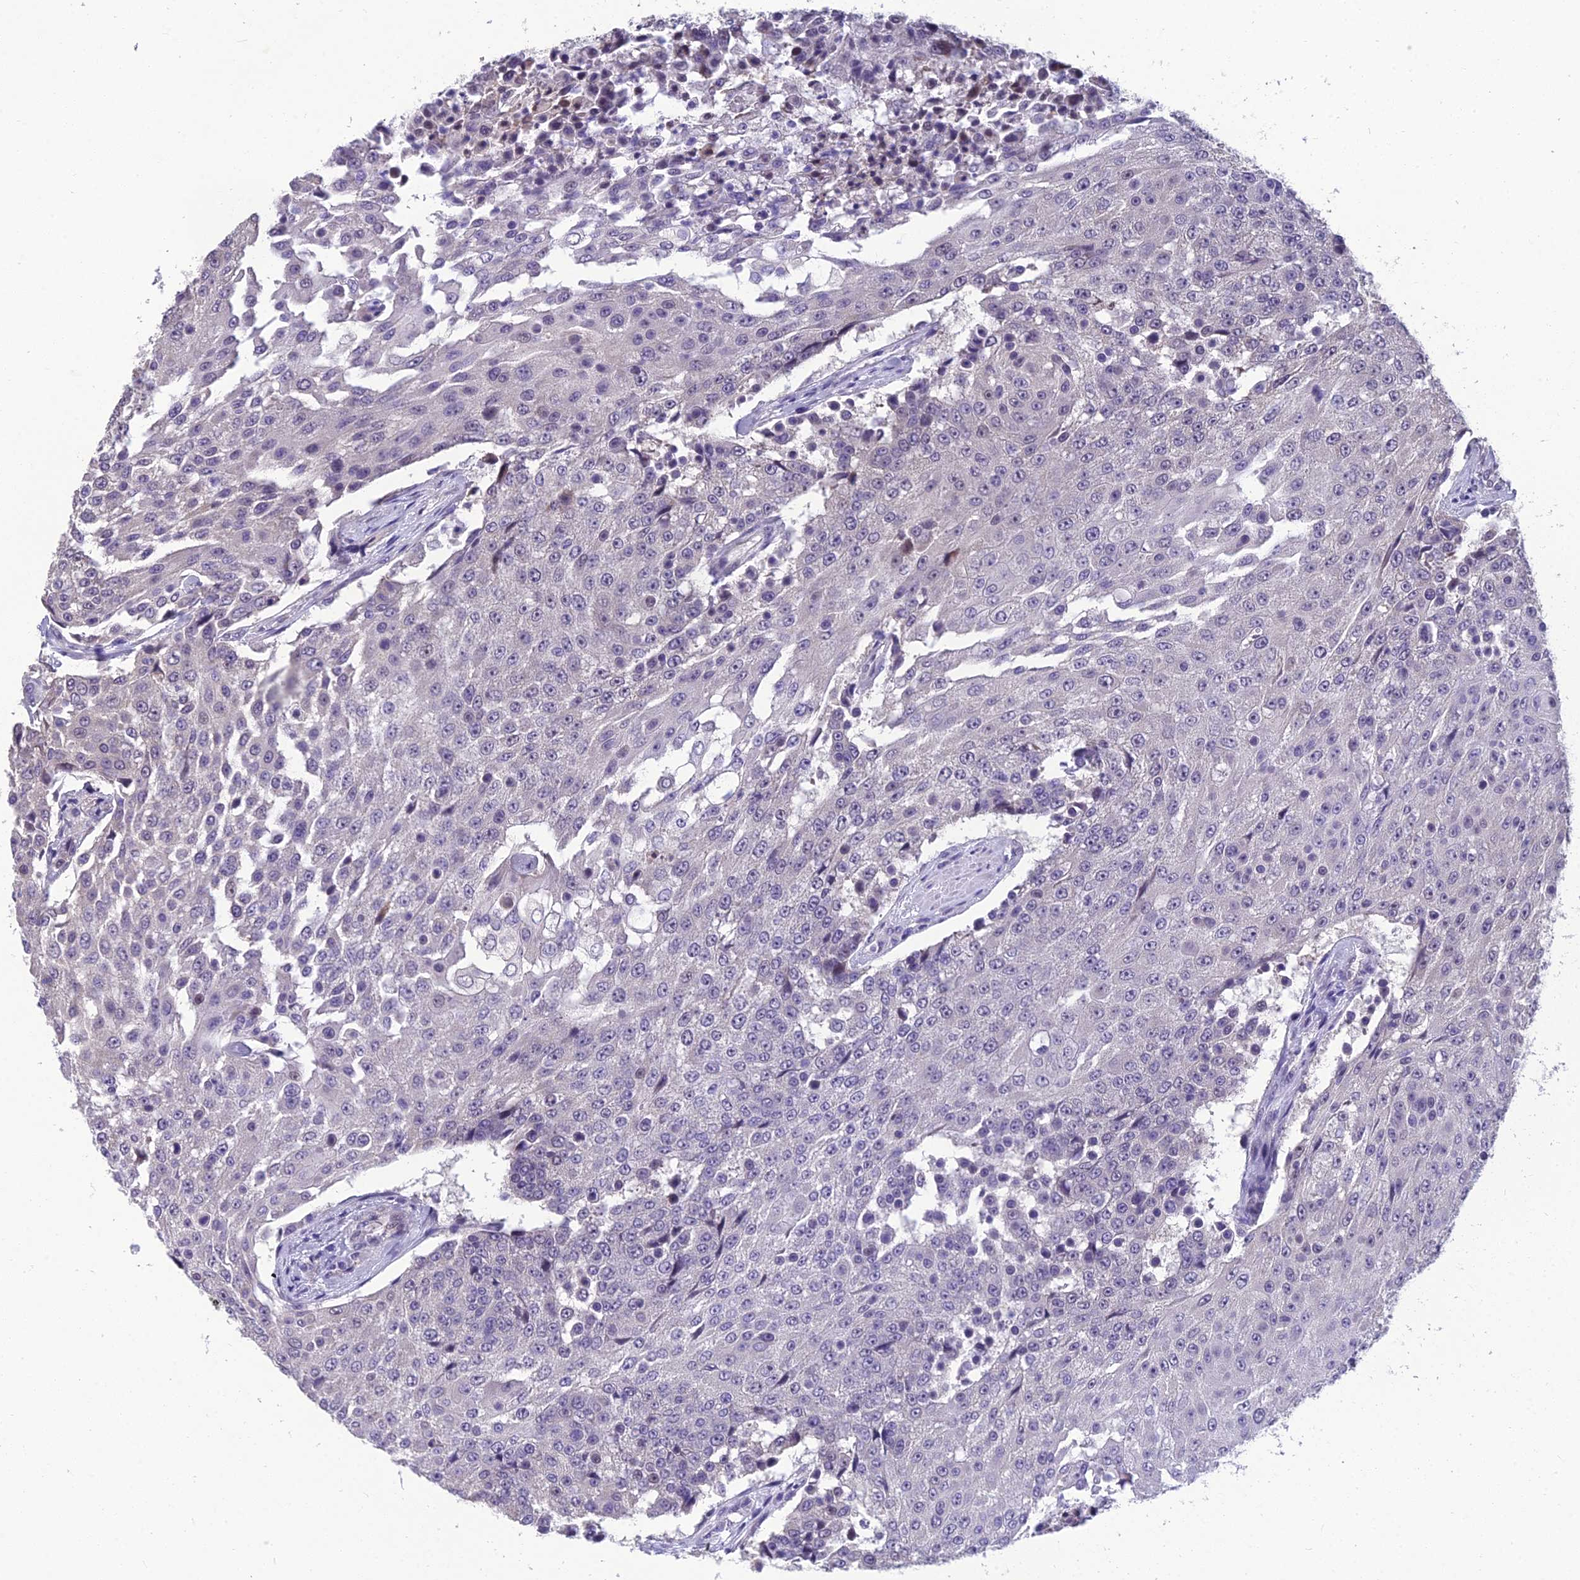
{"staining": {"intensity": "negative", "quantity": "none", "location": "none"}, "tissue": "urothelial cancer", "cell_type": "Tumor cells", "image_type": "cancer", "snomed": [{"axis": "morphology", "description": "Urothelial carcinoma, High grade"}, {"axis": "topography", "description": "Urinary bladder"}], "caption": "DAB (3,3'-diaminobenzidine) immunohistochemical staining of urothelial cancer shows no significant staining in tumor cells. (Brightfield microscopy of DAB IHC at high magnification).", "gene": "GRWD1", "patient": {"sex": "female", "age": 63}}